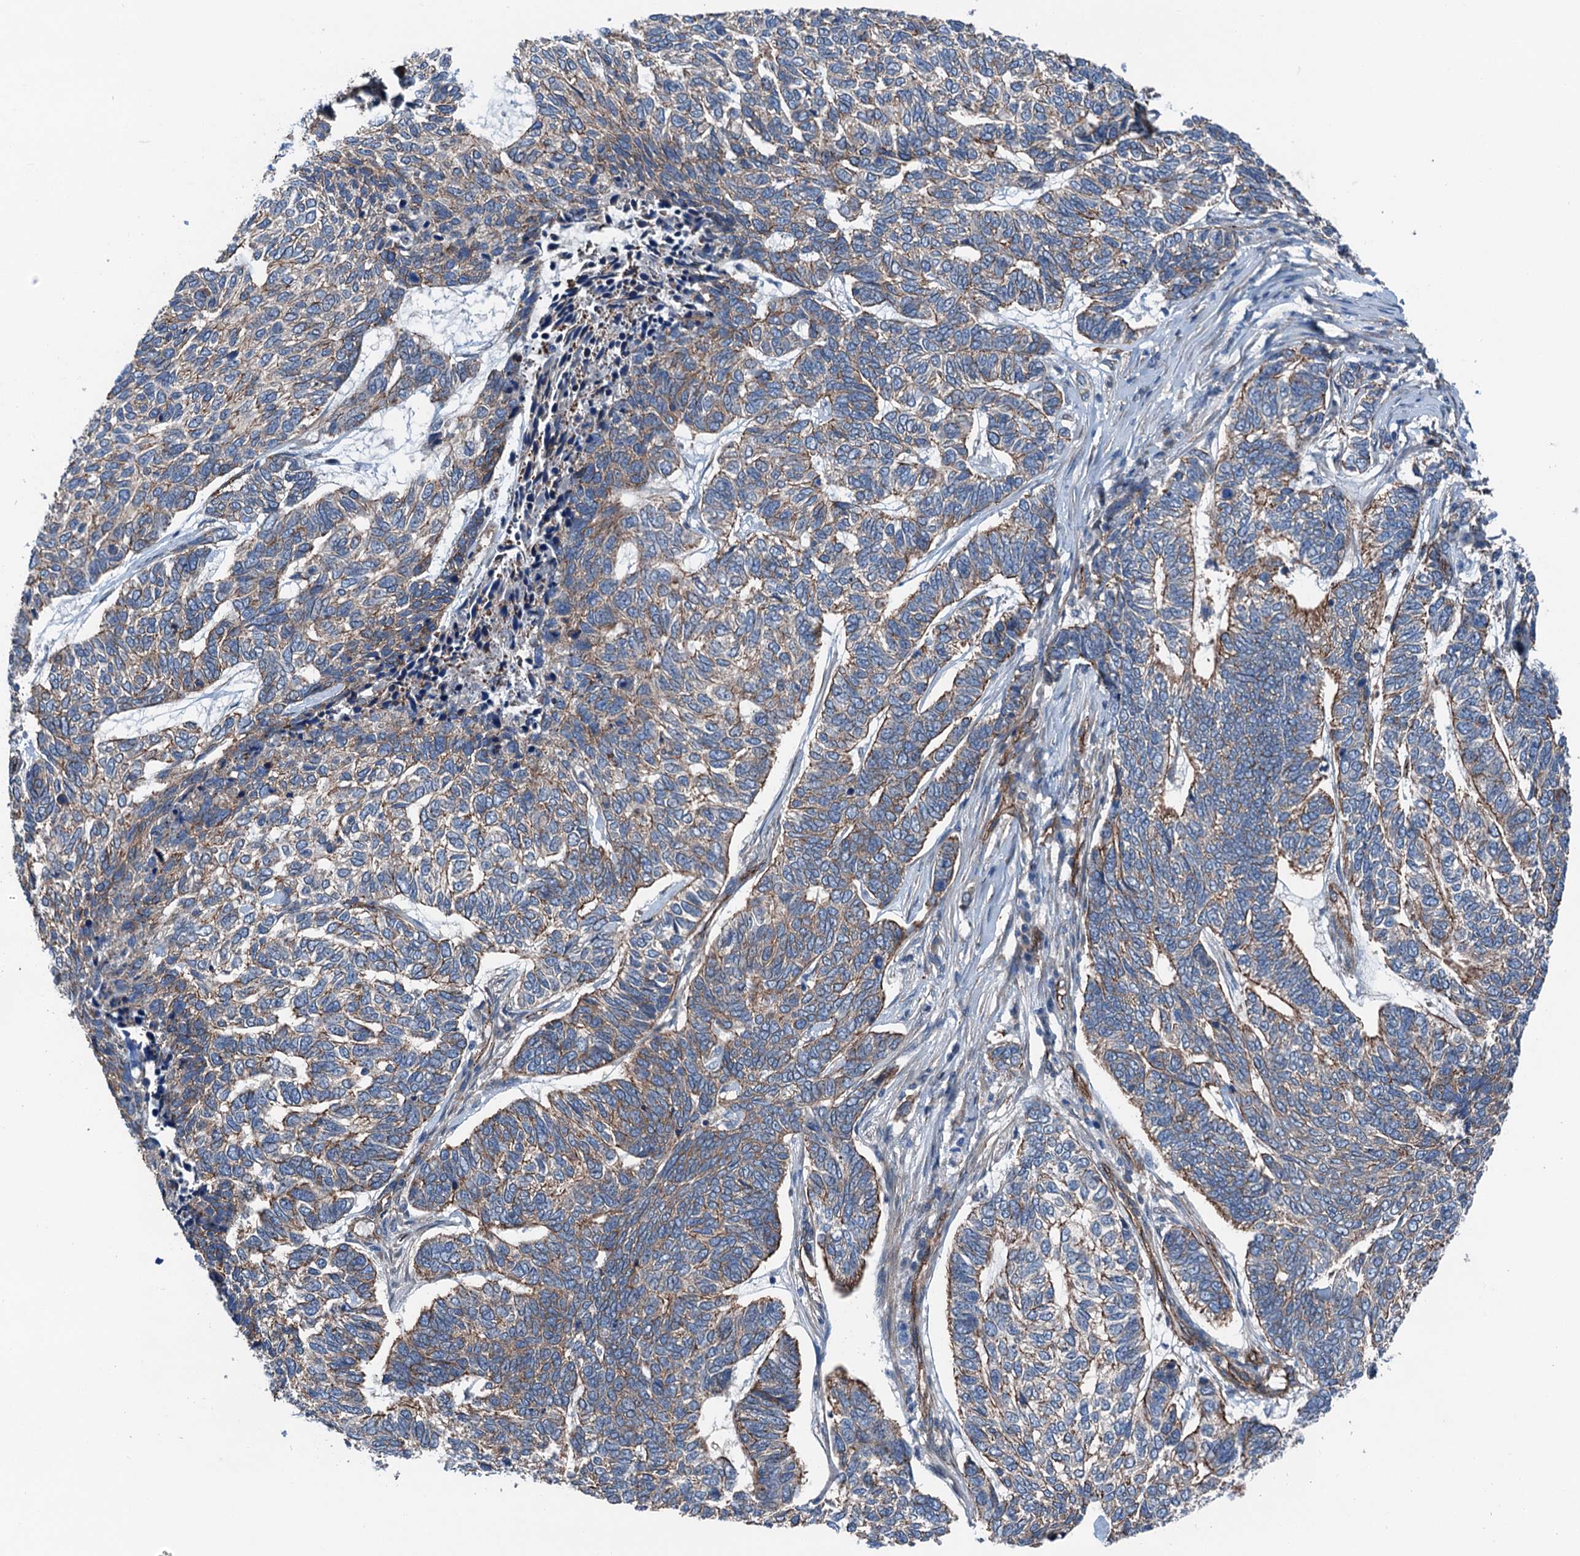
{"staining": {"intensity": "moderate", "quantity": "<25%", "location": "cytoplasmic/membranous"}, "tissue": "skin cancer", "cell_type": "Tumor cells", "image_type": "cancer", "snomed": [{"axis": "morphology", "description": "Basal cell carcinoma"}, {"axis": "topography", "description": "Skin"}], "caption": "This is an image of immunohistochemistry staining of basal cell carcinoma (skin), which shows moderate expression in the cytoplasmic/membranous of tumor cells.", "gene": "NMRAL1", "patient": {"sex": "female", "age": 65}}